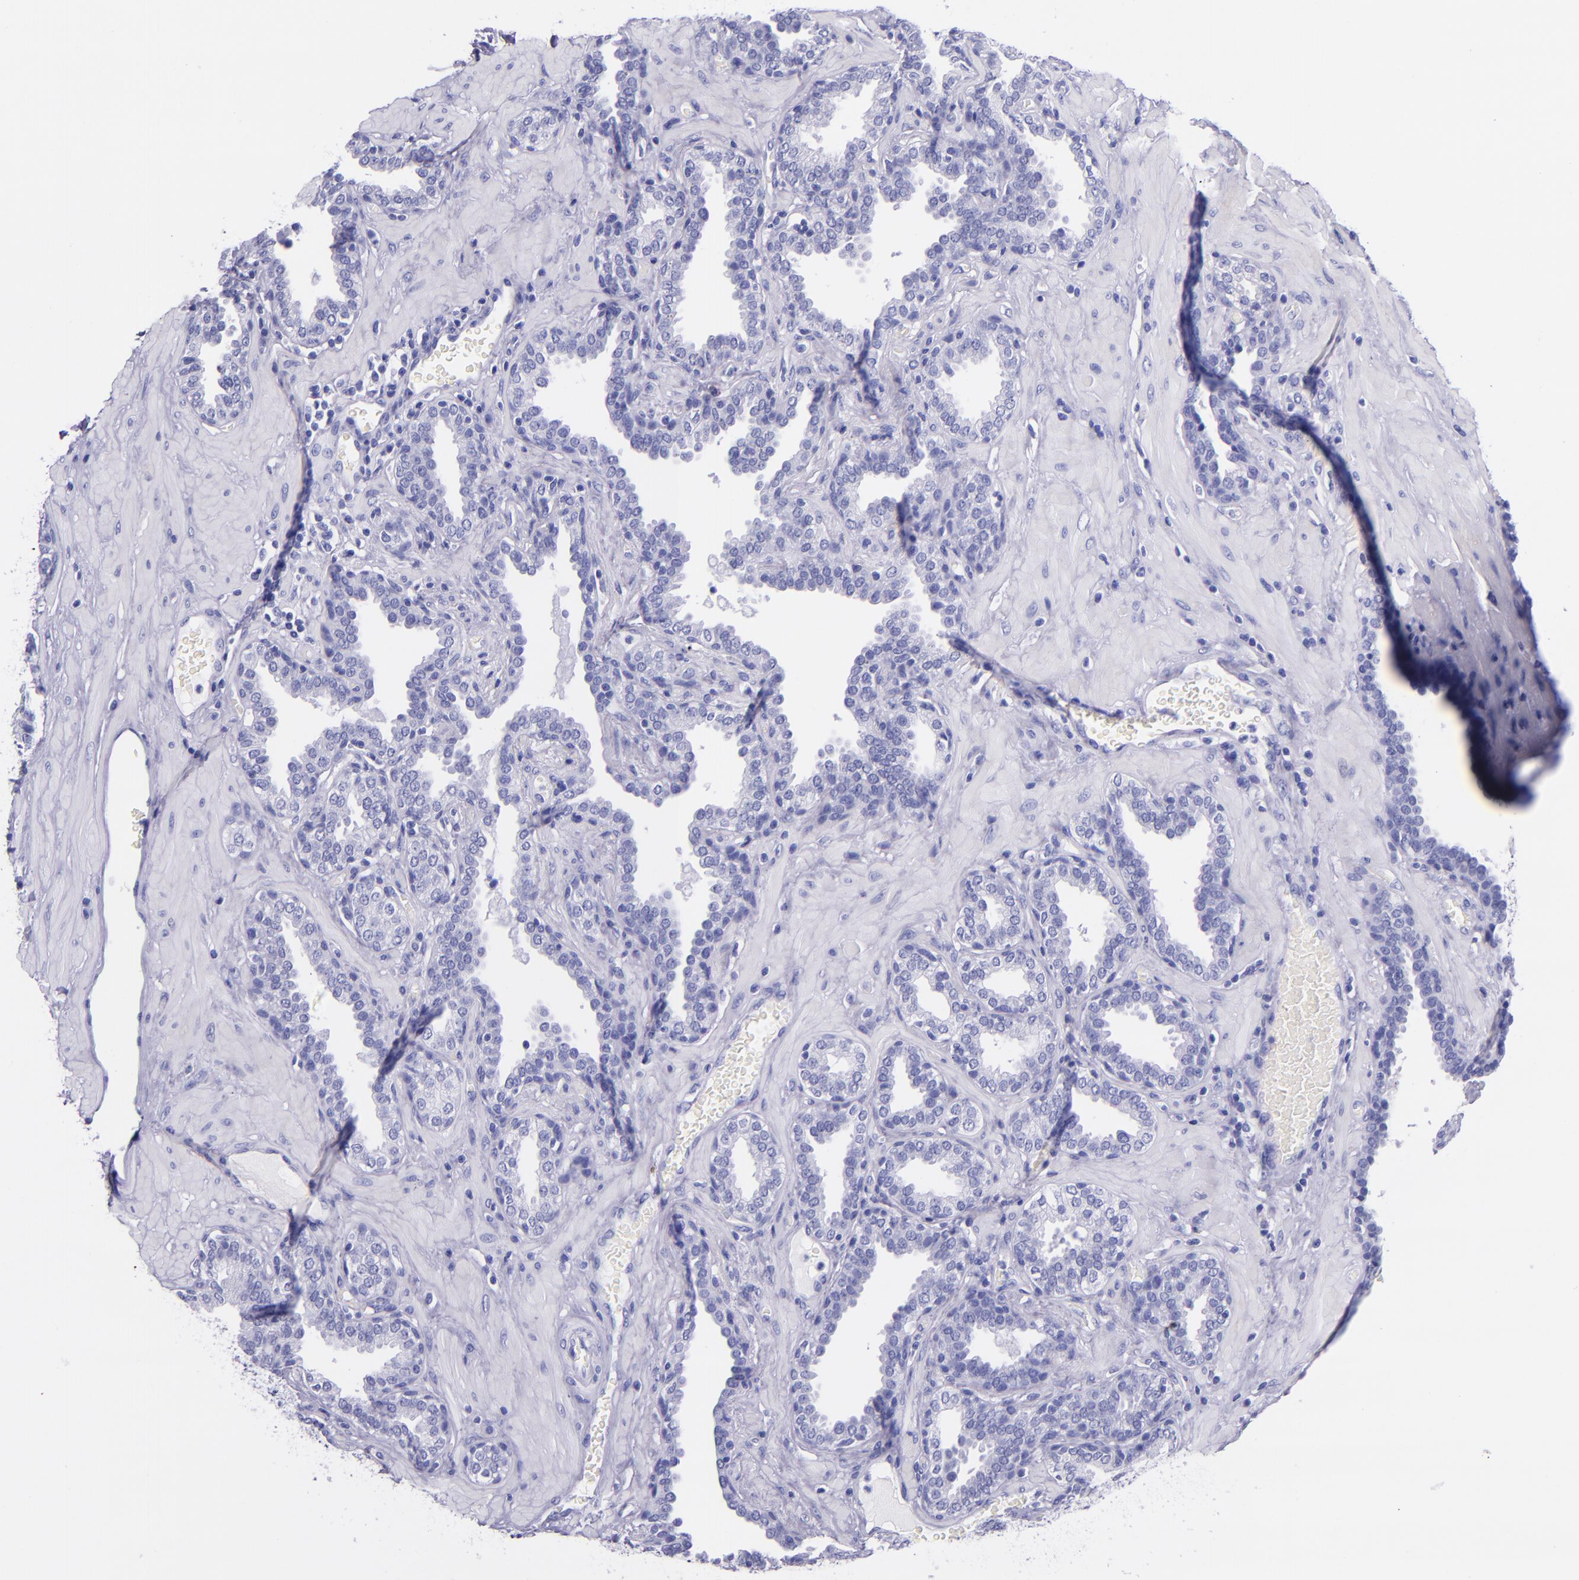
{"staining": {"intensity": "negative", "quantity": "none", "location": "none"}, "tissue": "prostate", "cell_type": "Glandular cells", "image_type": "normal", "snomed": [{"axis": "morphology", "description": "Normal tissue, NOS"}, {"axis": "topography", "description": "Prostate"}], "caption": "Glandular cells show no significant protein positivity in normal prostate.", "gene": "MBP", "patient": {"sex": "male", "age": 51}}